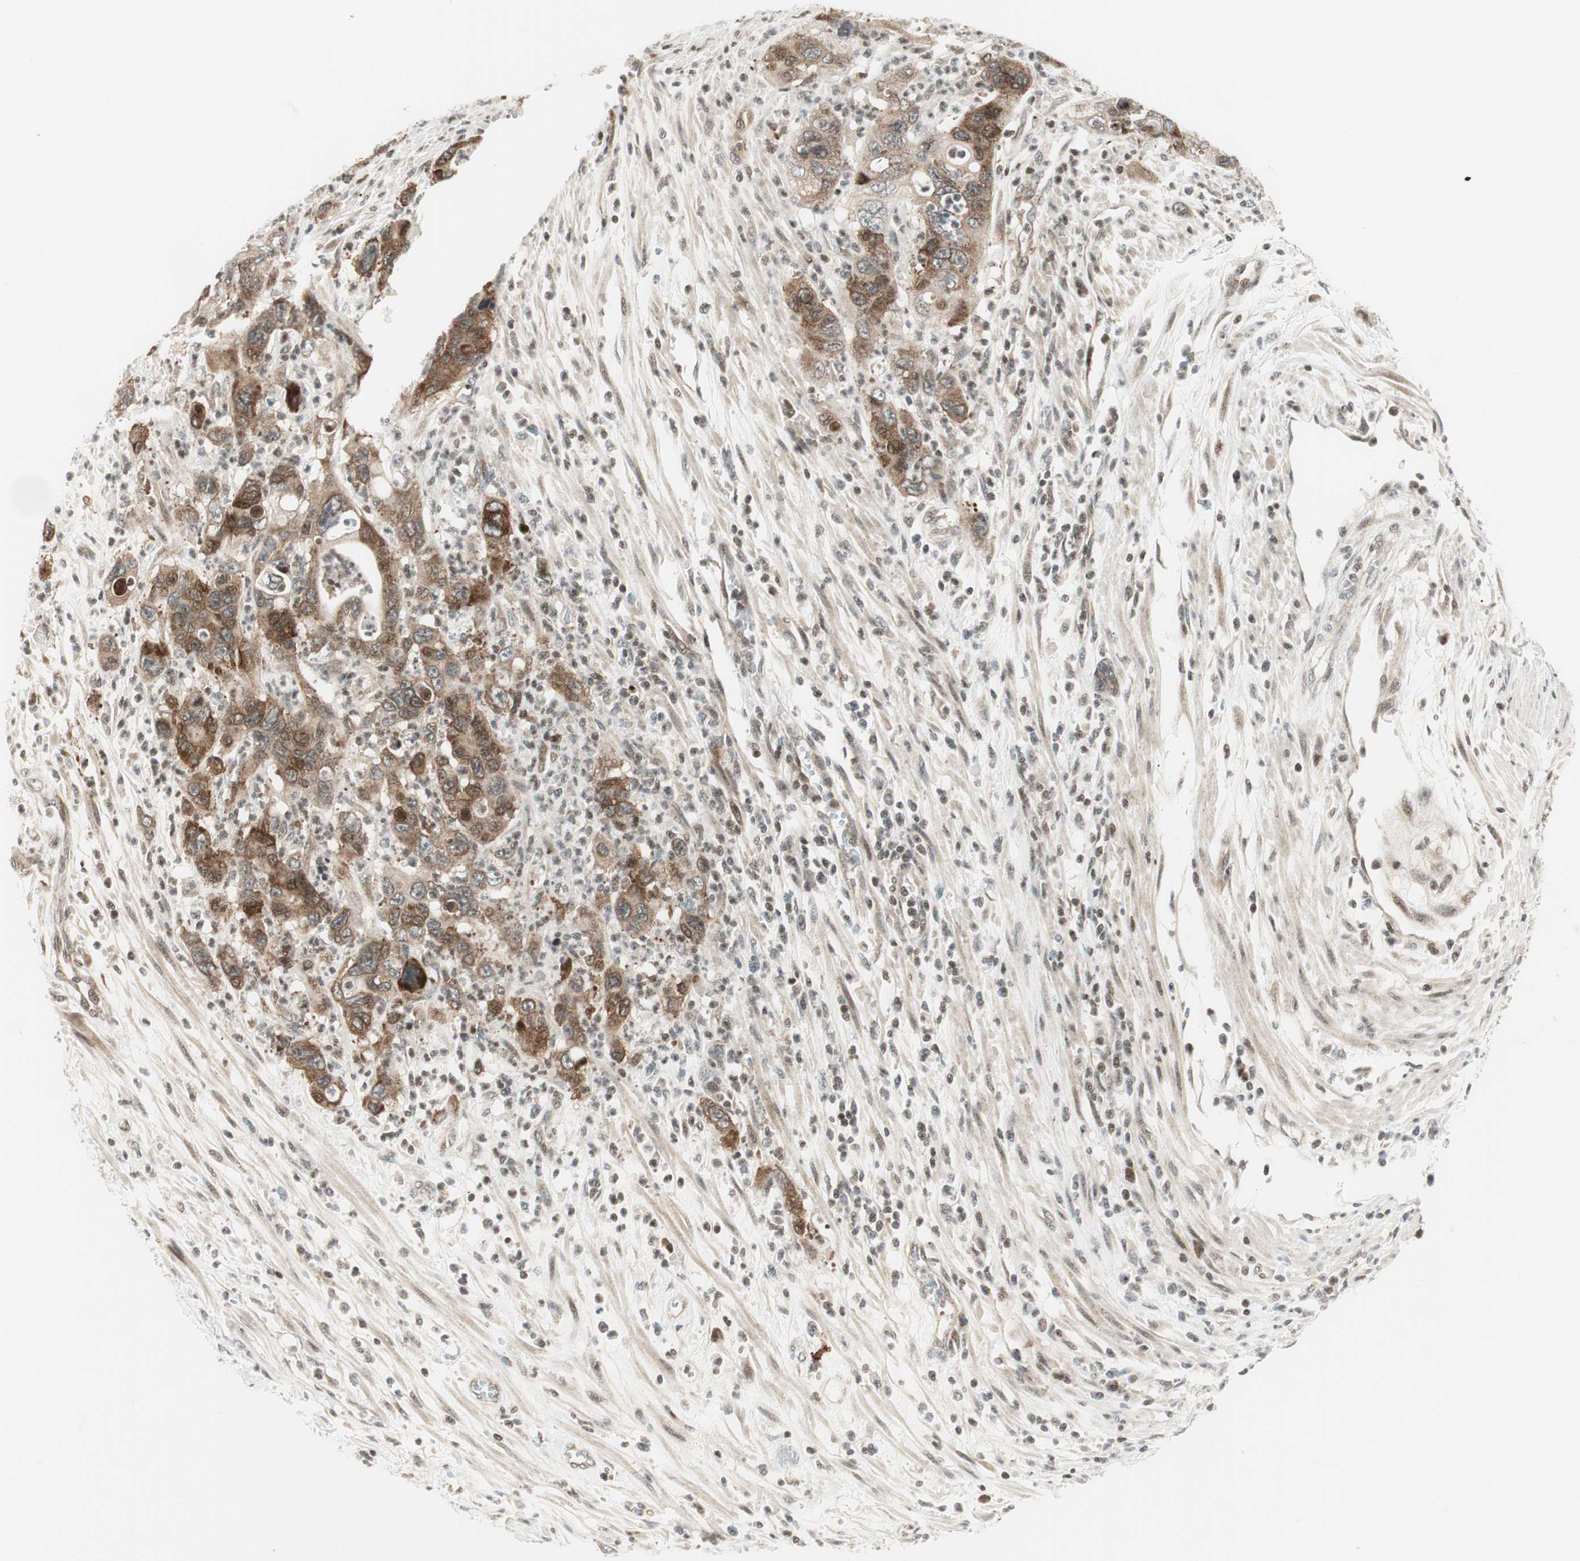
{"staining": {"intensity": "moderate", "quantity": ">75%", "location": "cytoplasmic/membranous"}, "tissue": "pancreatic cancer", "cell_type": "Tumor cells", "image_type": "cancer", "snomed": [{"axis": "morphology", "description": "Adenocarcinoma, NOS"}, {"axis": "topography", "description": "Pancreas"}], "caption": "Human adenocarcinoma (pancreatic) stained for a protein (brown) shows moderate cytoplasmic/membranous positive staining in approximately >75% of tumor cells.", "gene": "TPT1", "patient": {"sex": "female", "age": 71}}